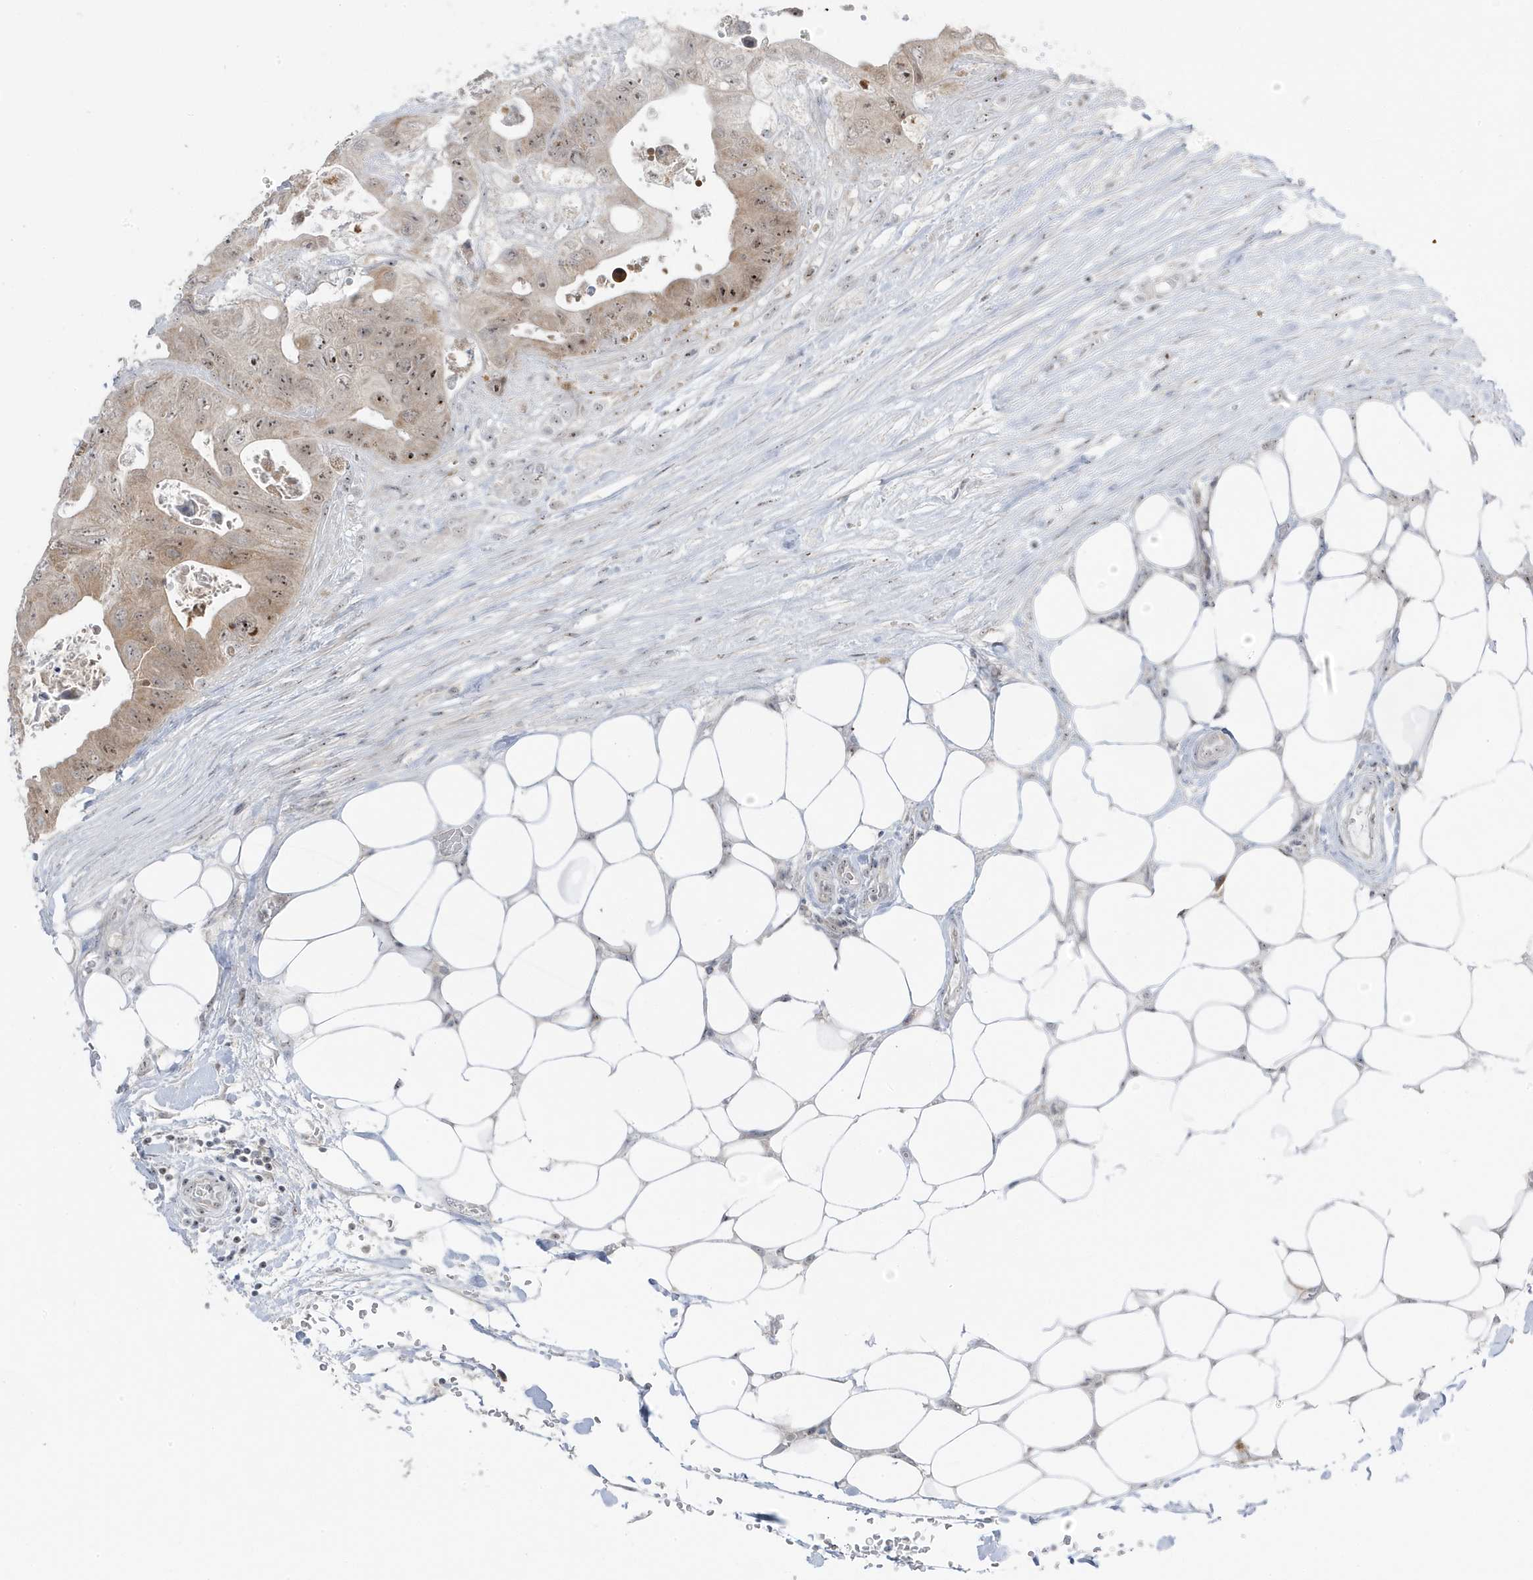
{"staining": {"intensity": "moderate", "quantity": "25%-75%", "location": "cytoplasmic/membranous,nuclear"}, "tissue": "colorectal cancer", "cell_type": "Tumor cells", "image_type": "cancer", "snomed": [{"axis": "morphology", "description": "Adenocarcinoma, NOS"}, {"axis": "topography", "description": "Colon"}], "caption": "About 25%-75% of tumor cells in colorectal adenocarcinoma demonstrate moderate cytoplasmic/membranous and nuclear protein positivity as visualized by brown immunohistochemical staining.", "gene": "TSEN15", "patient": {"sex": "female", "age": 46}}